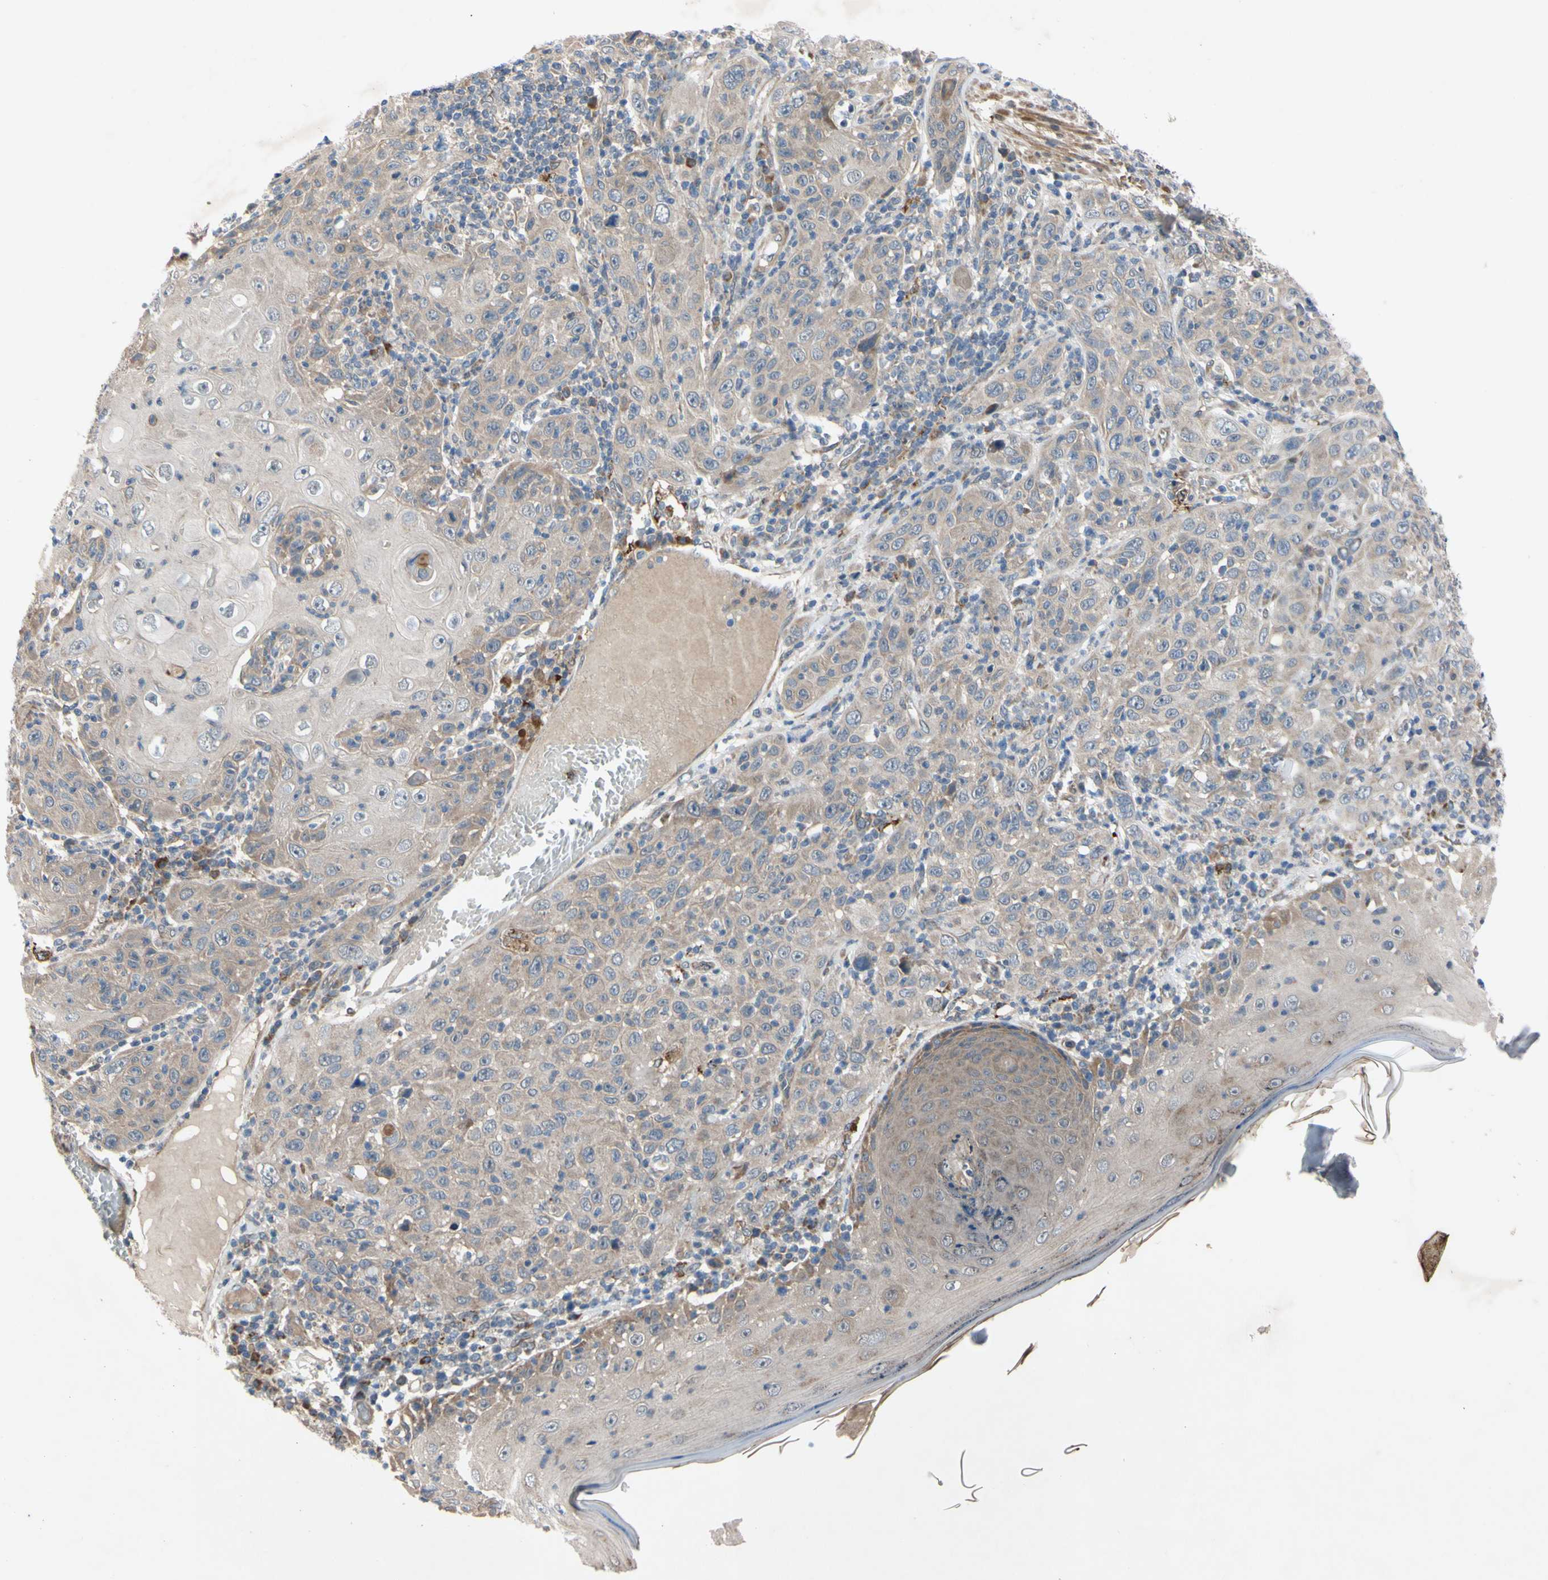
{"staining": {"intensity": "weak", "quantity": "25%-75%", "location": "cytoplasmic/membranous"}, "tissue": "skin cancer", "cell_type": "Tumor cells", "image_type": "cancer", "snomed": [{"axis": "morphology", "description": "Squamous cell carcinoma, NOS"}, {"axis": "topography", "description": "Skin"}], "caption": "A brown stain labels weak cytoplasmic/membranous positivity of a protein in human skin squamous cell carcinoma tumor cells.", "gene": "SVIL", "patient": {"sex": "female", "age": 88}}